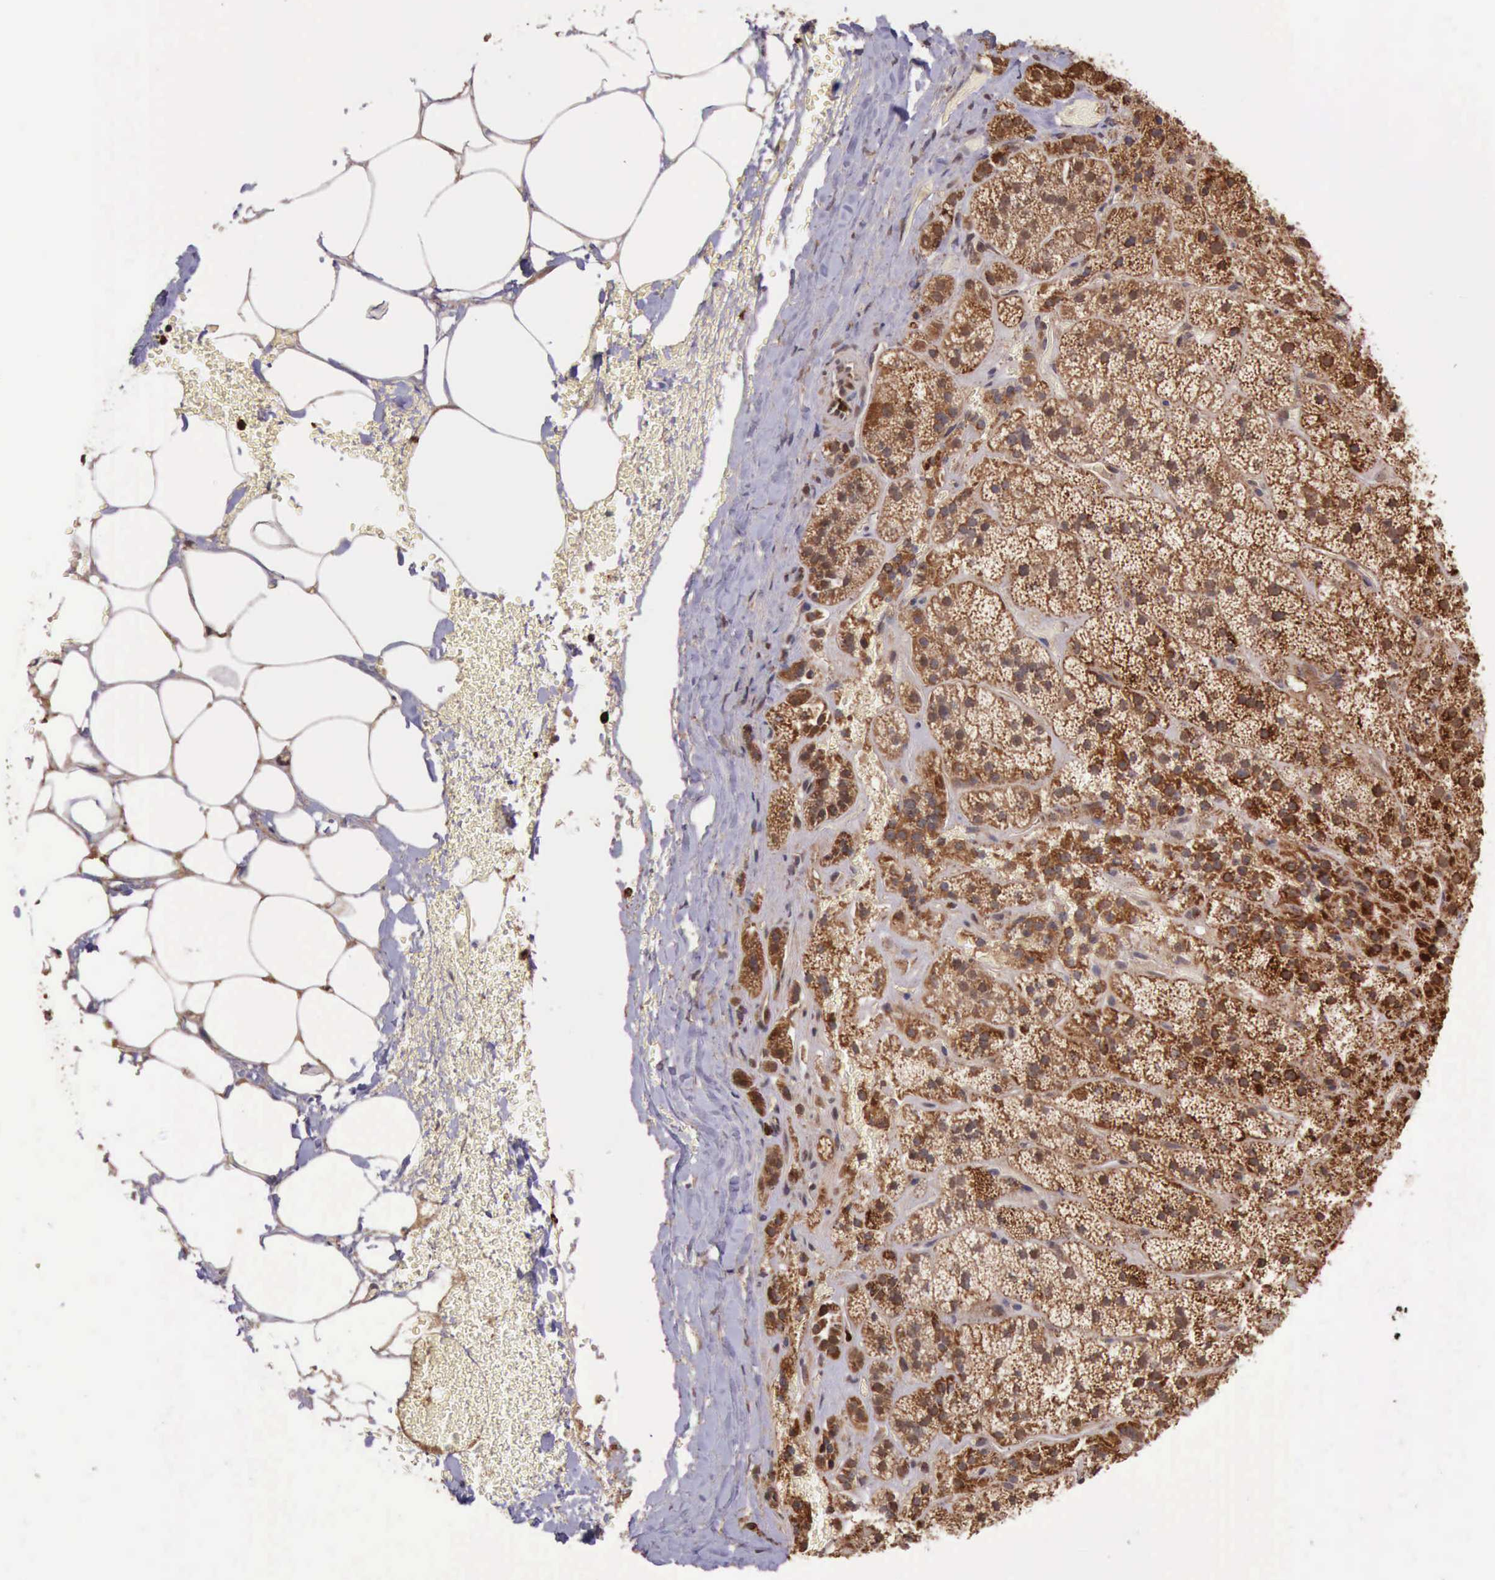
{"staining": {"intensity": "strong", "quantity": ">75%", "location": "cytoplasmic/membranous"}, "tissue": "adrenal gland", "cell_type": "Glandular cells", "image_type": "normal", "snomed": [{"axis": "morphology", "description": "Normal tissue, NOS"}, {"axis": "topography", "description": "Adrenal gland"}], "caption": "Immunohistochemical staining of benign adrenal gland displays >75% levels of strong cytoplasmic/membranous protein expression in approximately >75% of glandular cells.", "gene": "ARMCX3", "patient": {"sex": "male", "age": 57}}